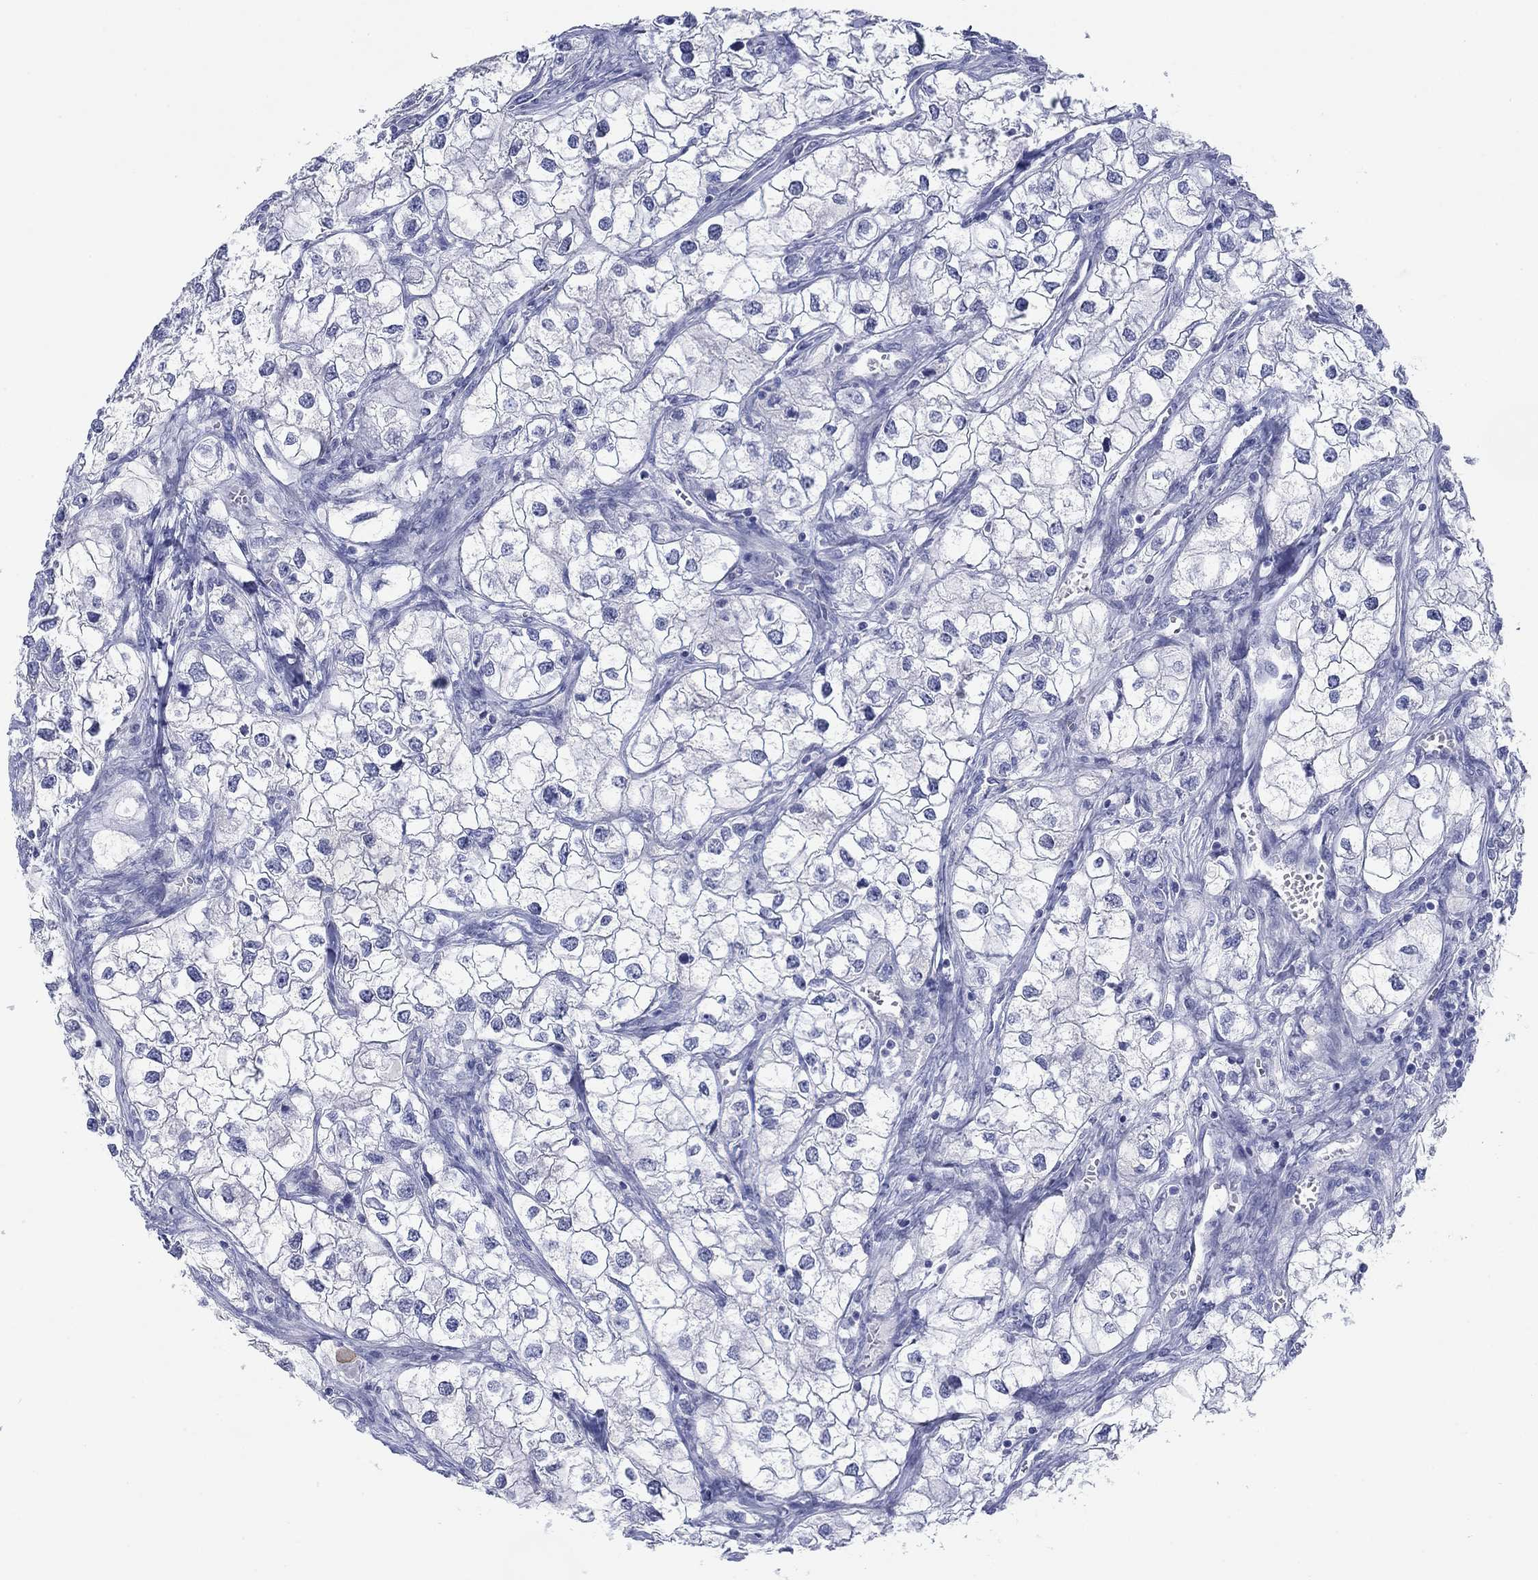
{"staining": {"intensity": "negative", "quantity": "none", "location": "none"}, "tissue": "renal cancer", "cell_type": "Tumor cells", "image_type": "cancer", "snomed": [{"axis": "morphology", "description": "Adenocarcinoma, NOS"}, {"axis": "topography", "description": "Kidney"}], "caption": "DAB immunohistochemical staining of renal adenocarcinoma reveals no significant staining in tumor cells.", "gene": "PDYN", "patient": {"sex": "male", "age": 59}}